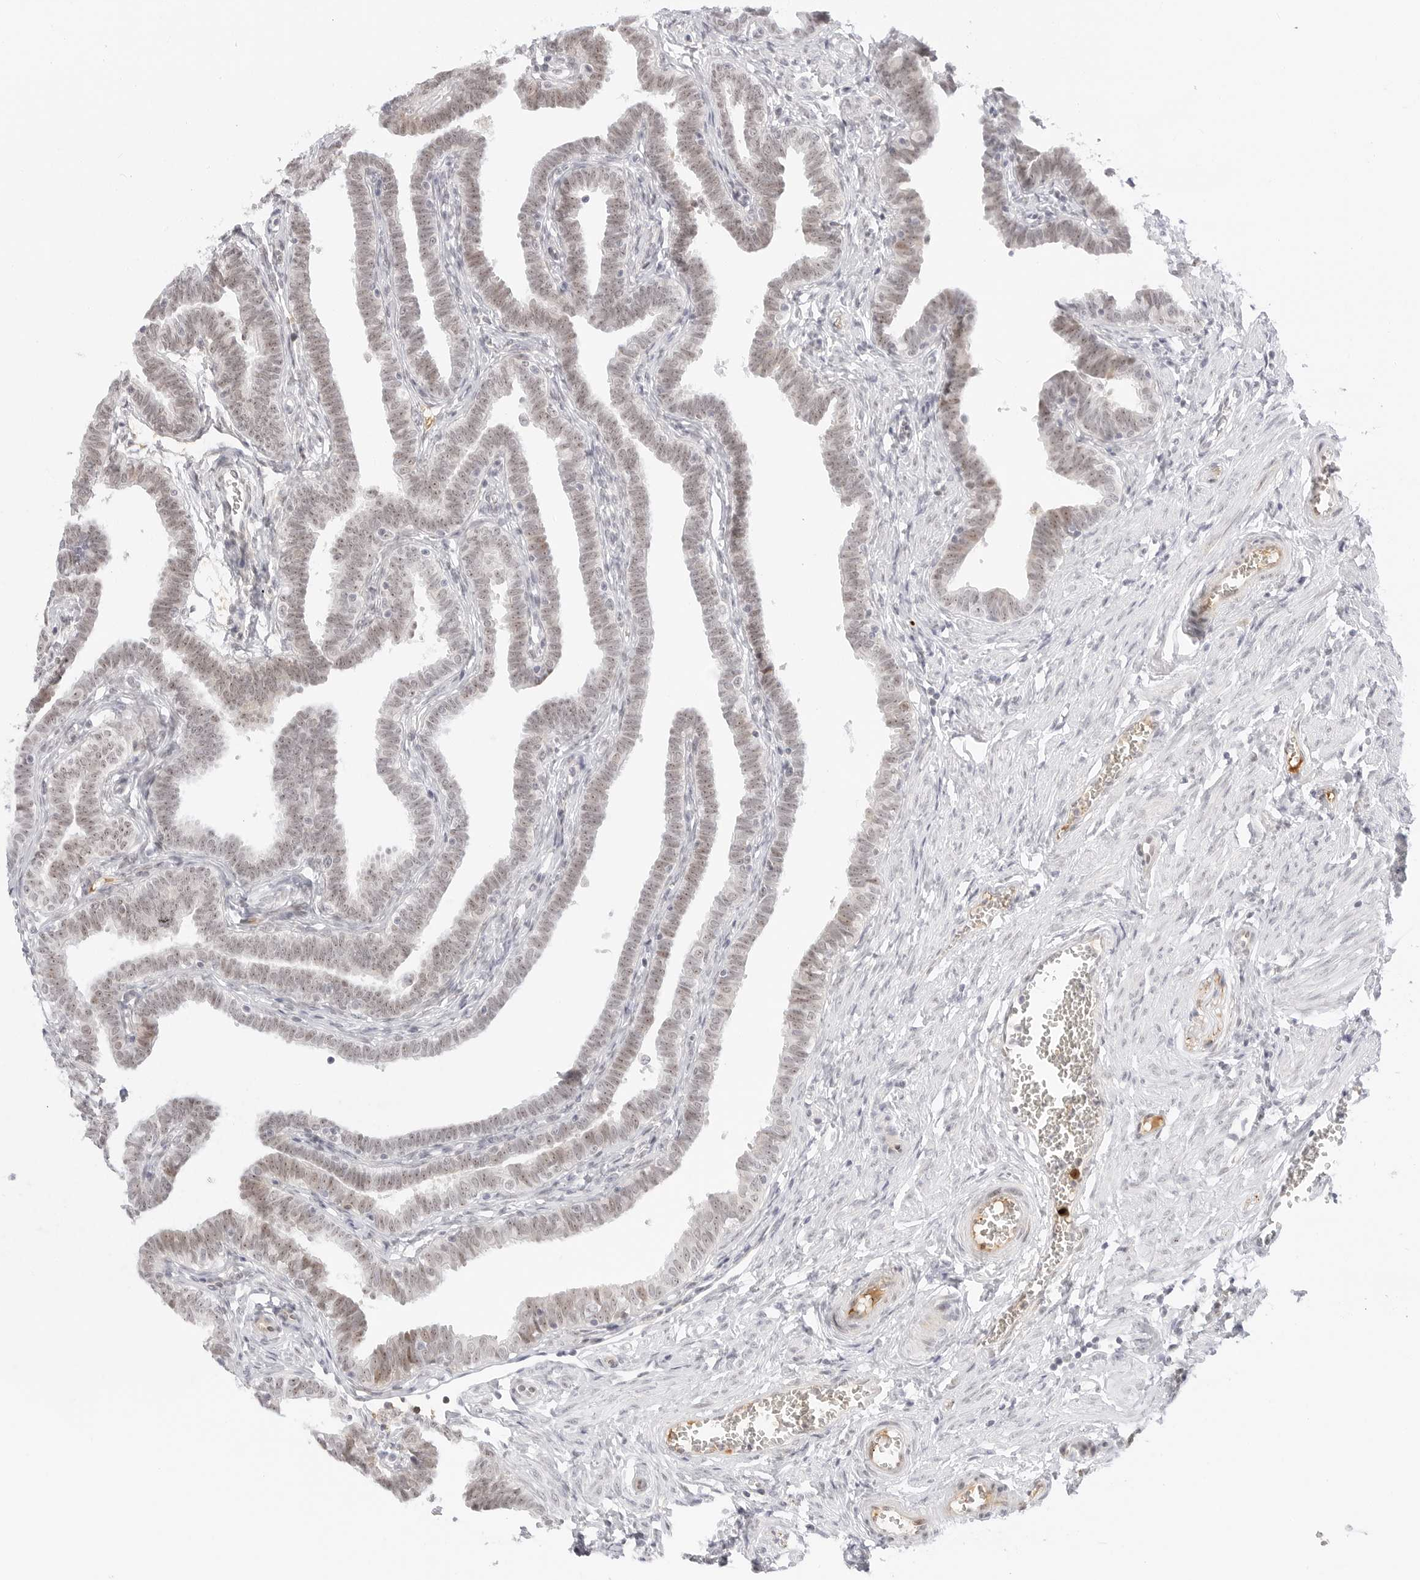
{"staining": {"intensity": "moderate", "quantity": "25%-75%", "location": "cytoplasmic/membranous,nuclear"}, "tissue": "fallopian tube", "cell_type": "Glandular cells", "image_type": "normal", "snomed": [{"axis": "morphology", "description": "Normal tissue, NOS"}, {"axis": "topography", "description": "Fallopian tube"}, {"axis": "topography", "description": "Ovary"}], "caption": "Glandular cells reveal medium levels of moderate cytoplasmic/membranous,nuclear expression in about 25%-75% of cells in normal fallopian tube. Nuclei are stained in blue.", "gene": "HIPK3", "patient": {"sex": "female", "age": 23}}